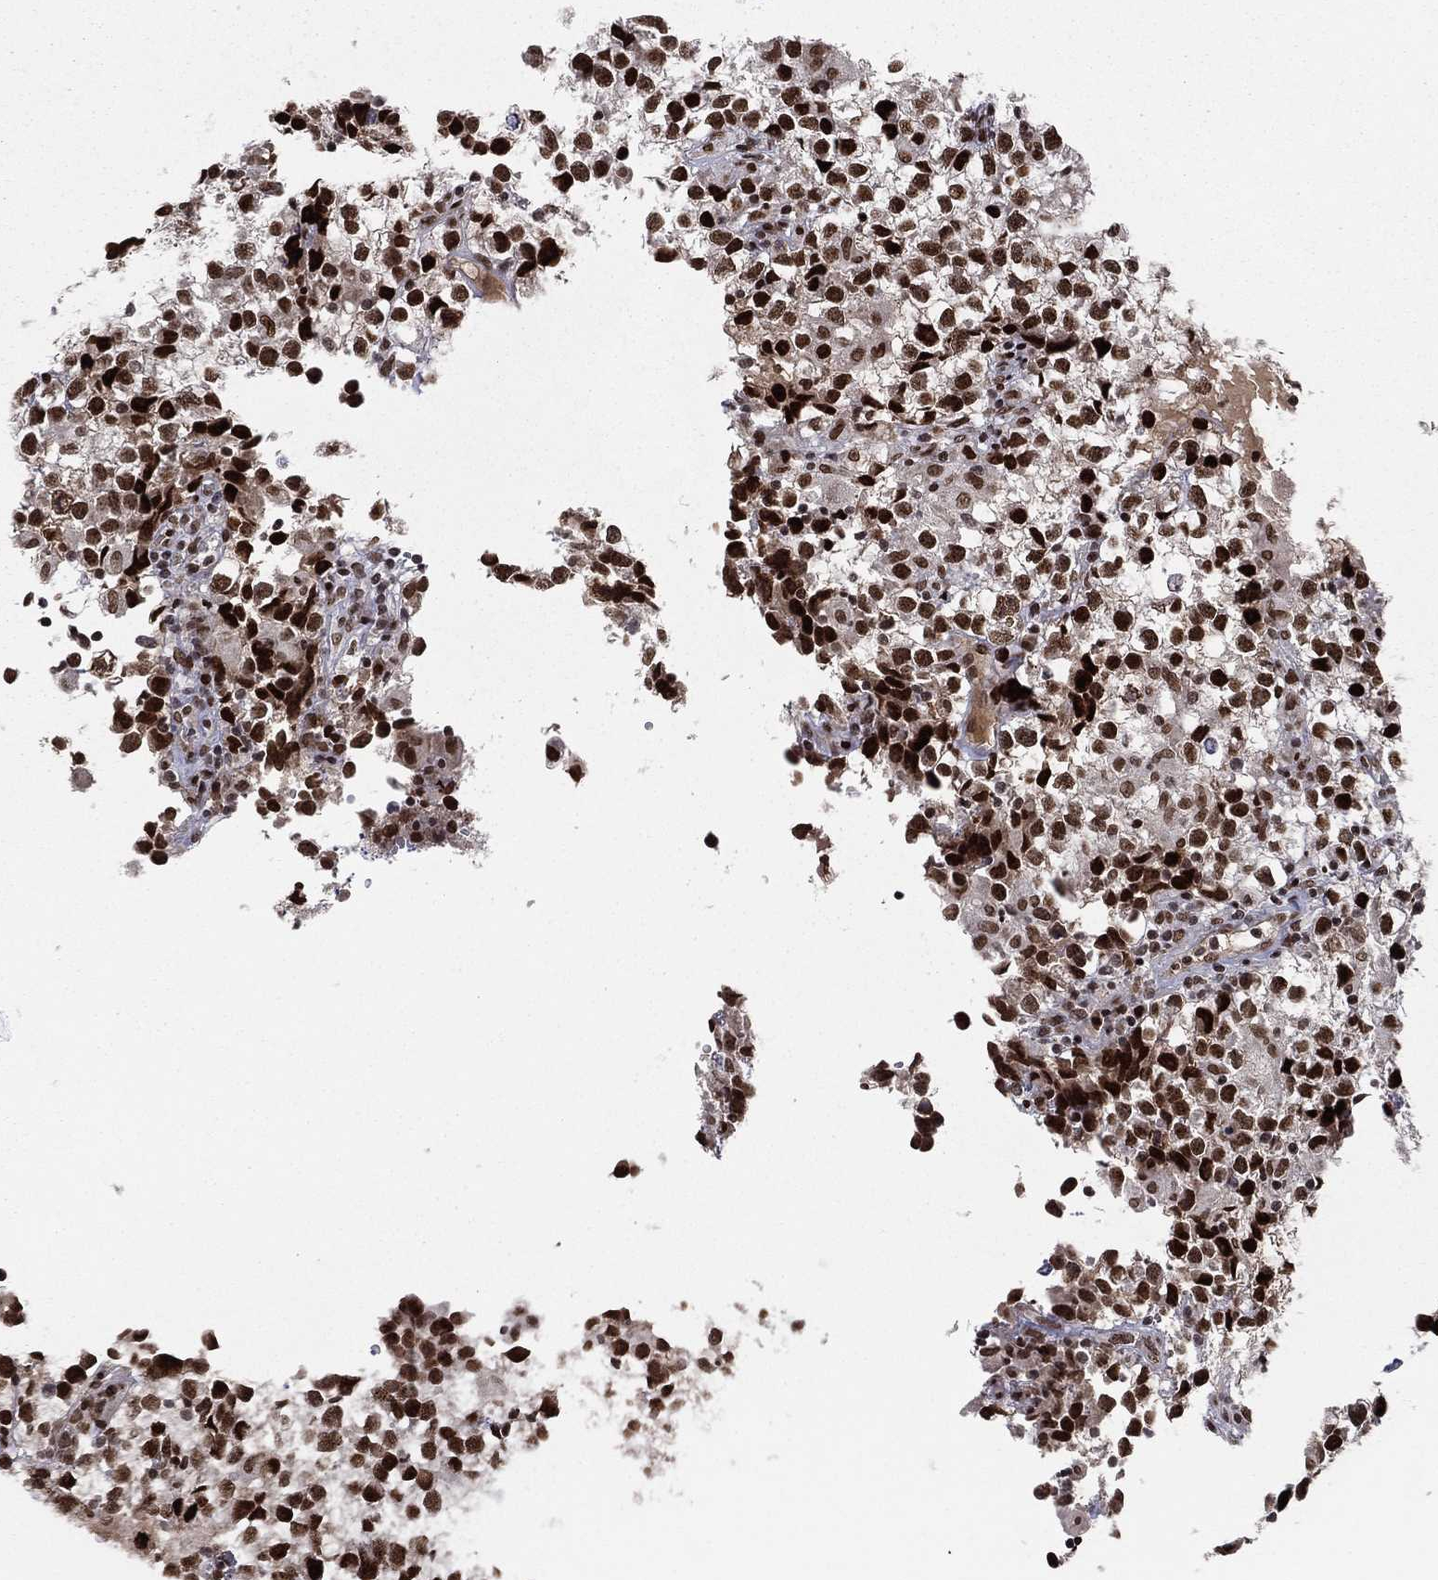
{"staining": {"intensity": "strong", "quantity": ">75%", "location": "nuclear"}, "tissue": "testis cancer", "cell_type": "Tumor cells", "image_type": "cancer", "snomed": [{"axis": "morphology", "description": "Seminoma, NOS"}, {"axis": "topography", "description": "Testis"}], "caption": "Immunohistochemical staining of human testis seminoma displays strong nuclear protein expression in approximately >75% of tumor cells.", "gene": "RTF1", "patient": {"sex": "male", "age": 31}}